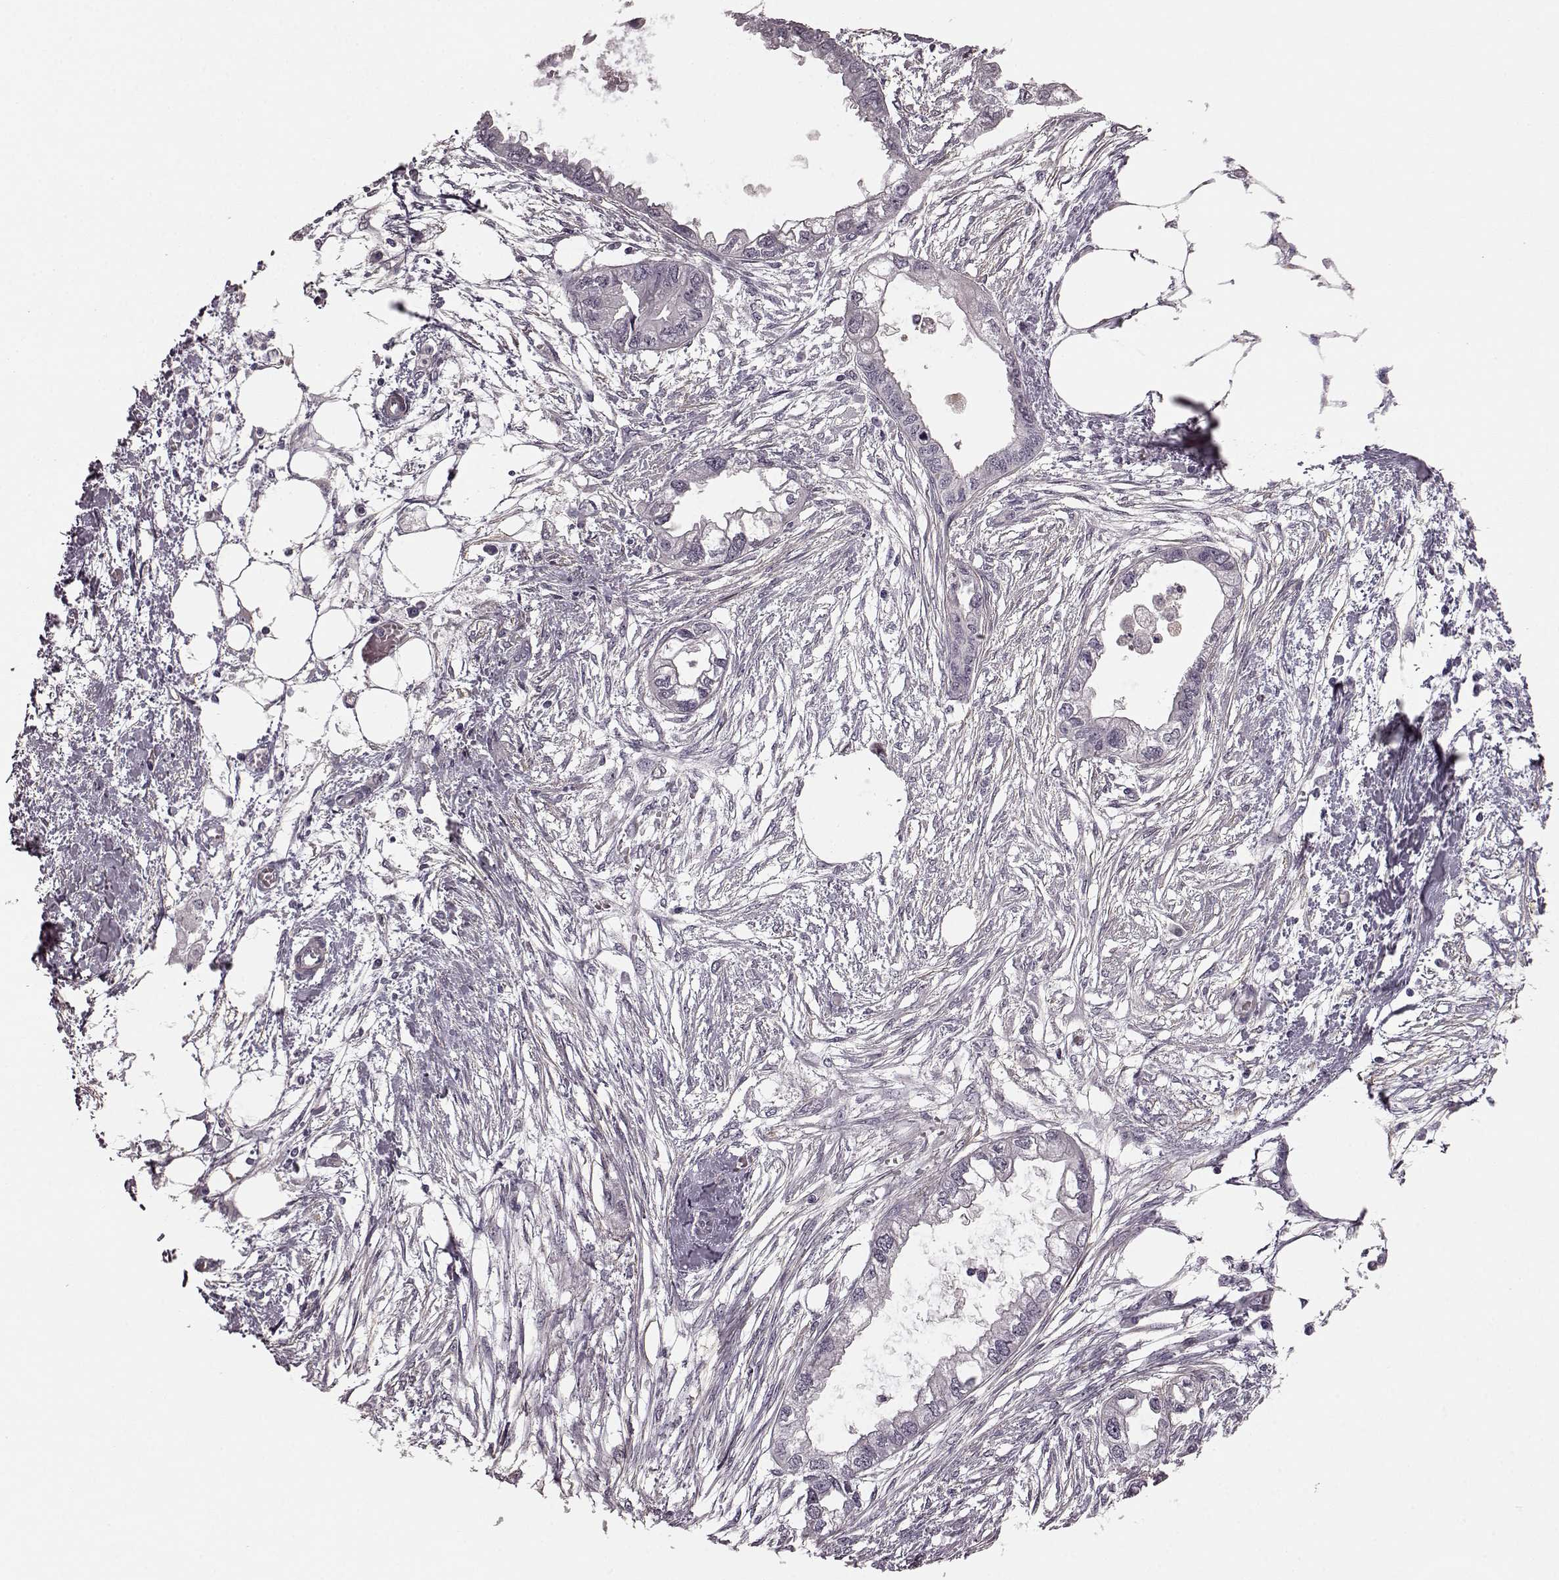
{"staining": {"intensity": "negative", "quantity": "none", "location": "none"}, "tissue": "endometrial cancer", "cell_type": "Tumor cells", "image_type": "cancer", "snomed": [{"axis": "morphology", "description": "Adenocarcinoma, NOS"}, {"axis": "morphology", "description": "Adenocarcinoma, metastatic, NOS"}, {"axis": "topography", "description": "Adipose tissue"}, {"axis": "topography", "description": "Endometrium"}], "caption": "Immunohistochemistry image of endometrial cancer (metastatic adenocarcinoma) stained for a protein (brown), which exhibits no staining in tumor cells.", "gene": "SLCO3A1", "patient": {"sex": "female", "age": 67}}